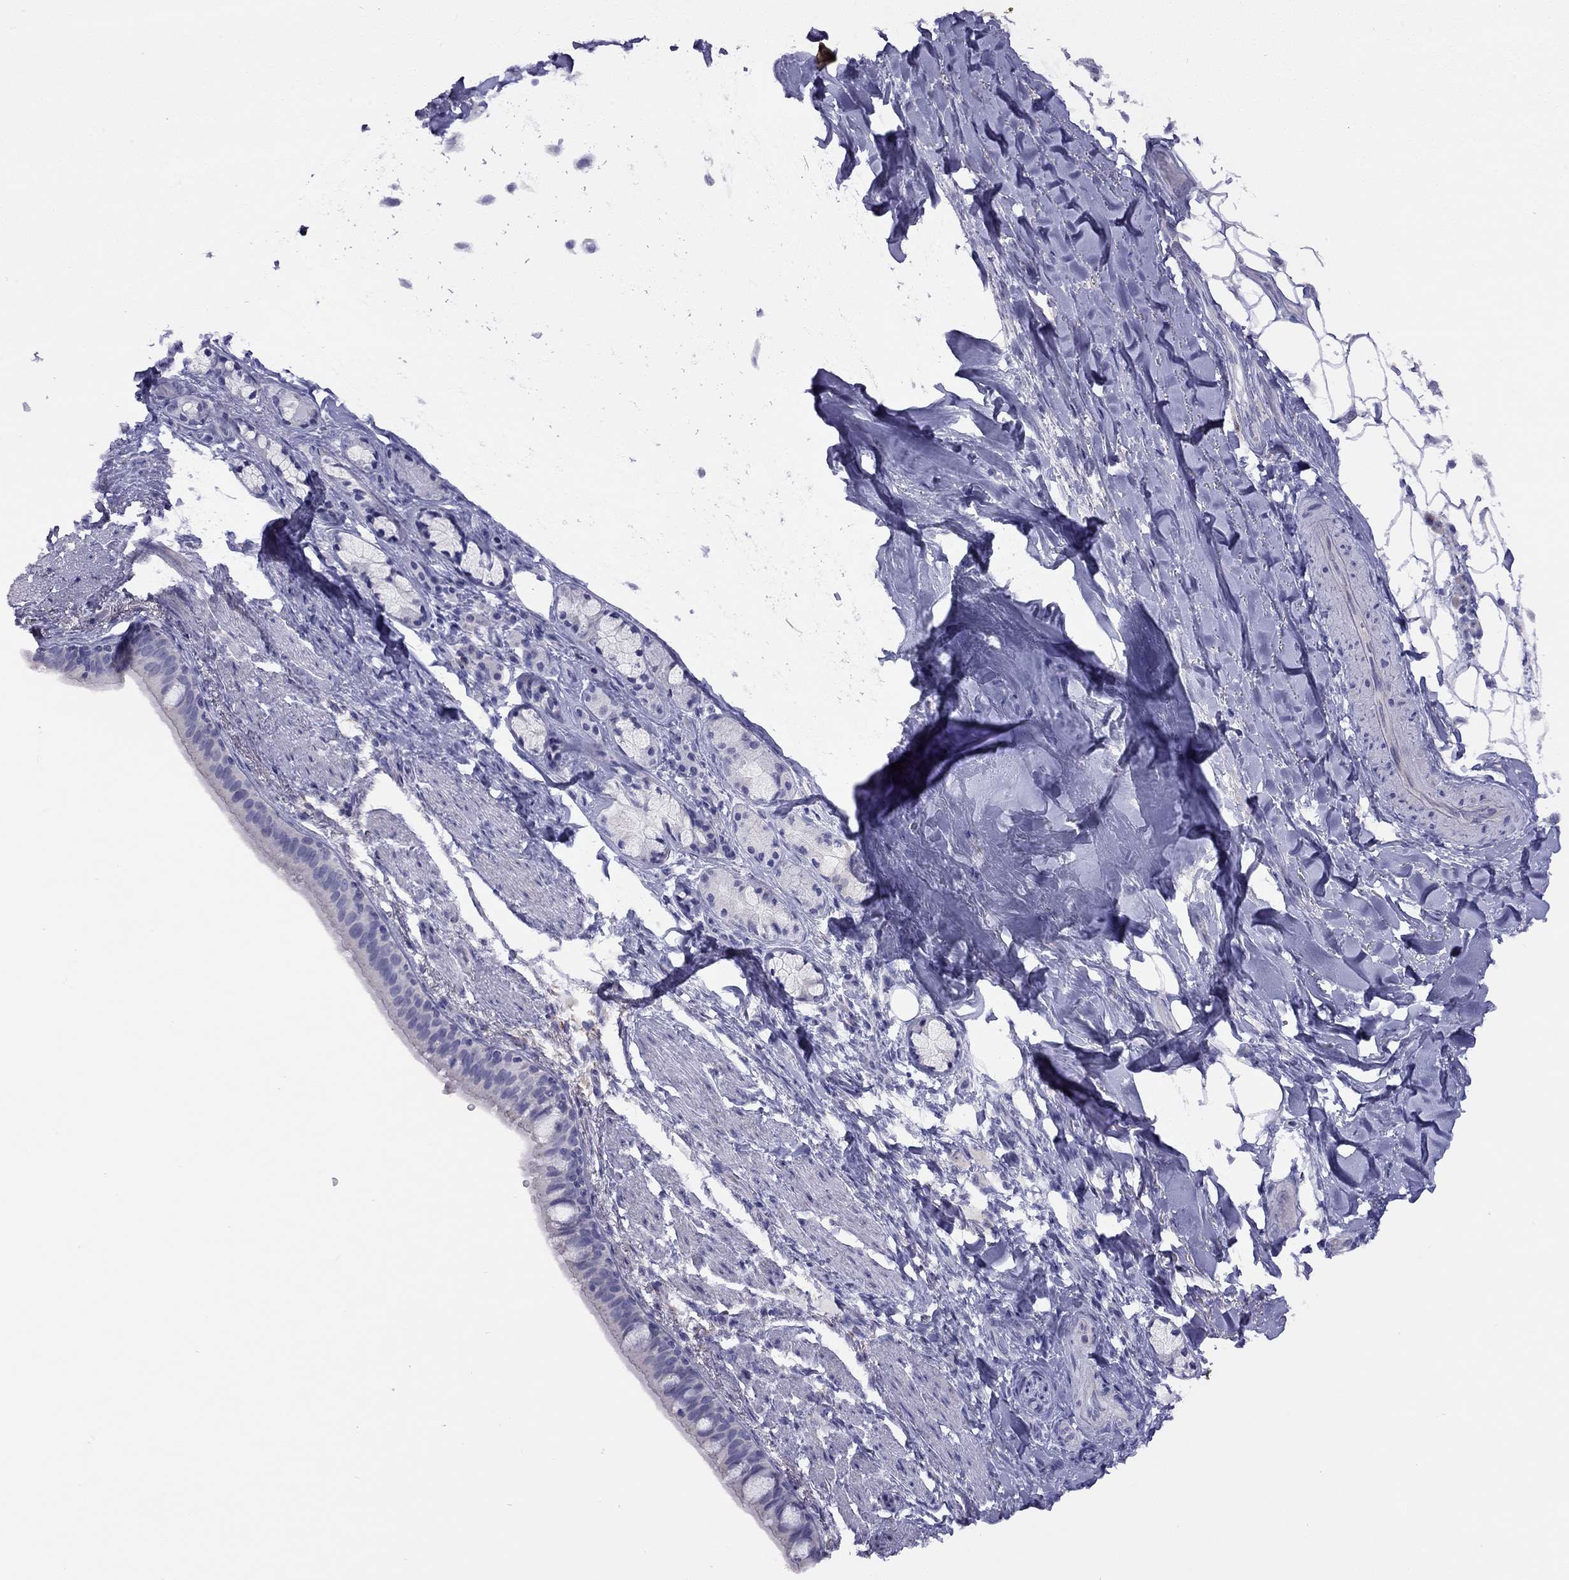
{"staining": {"intensity": "negative", "quantity": "none", "location": "none"}, "tissue": "bronchus", "cell_type": "Respiratory epithelial cells", "image_type": "normal", "snomed": [{"axis": "morphology", "description": "Normal tissue, NOS"}, {"axis": "morphology", "description": "Squamous cell carcinoma, NOS"}, {"axis": "topography", "description": "Bronchus"}, {"axis": "topography", "description": "Lung"}], "caption": "Immunohistochemical staining of benign bronchus reveals no significant staining in respiratory epithelial cells.", "gene": "CPNE4", "patient": {"sex": "male", "age": 69}}